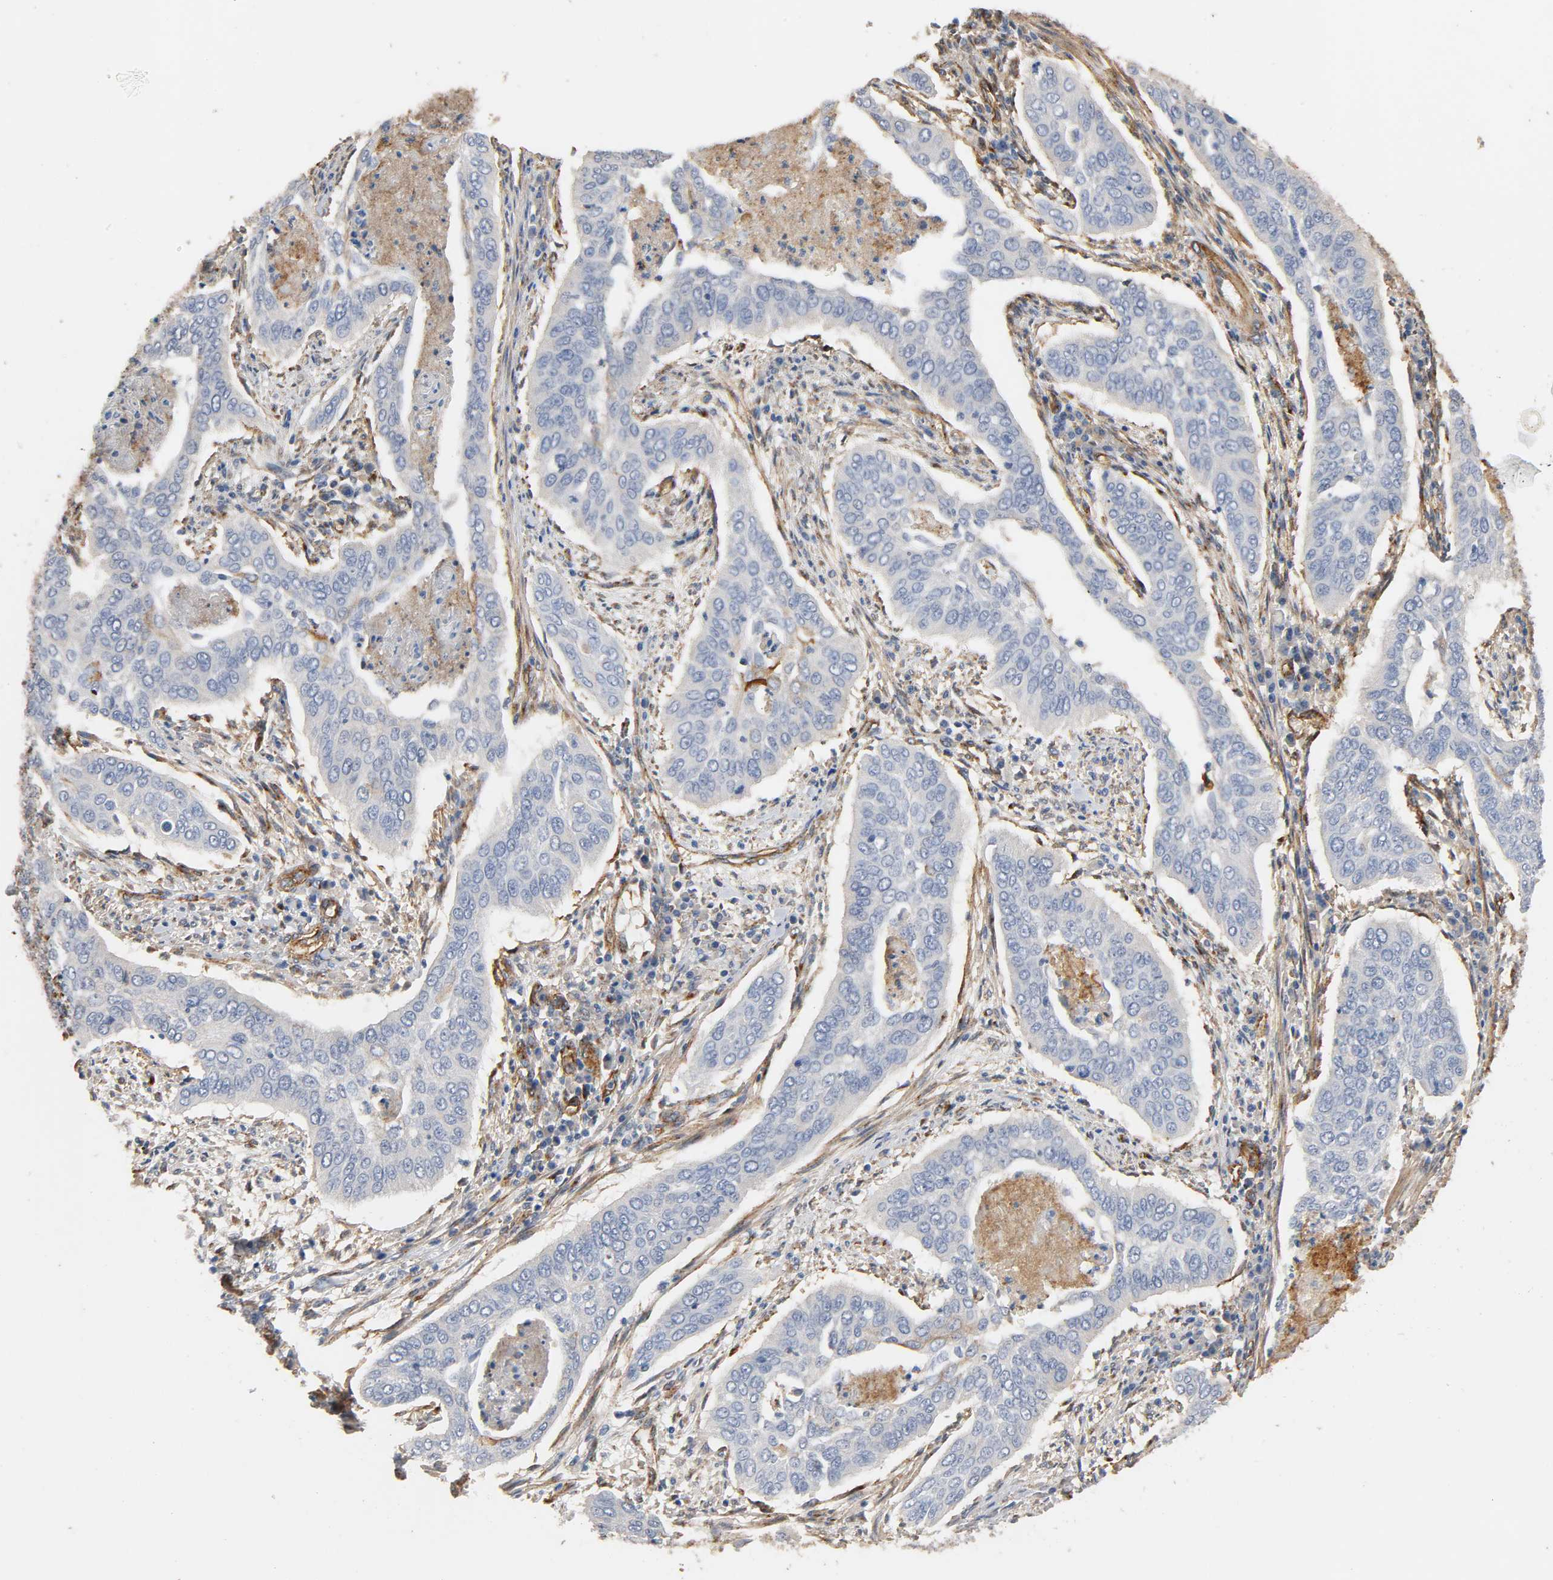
{"staining": {"intensity": "negative", "quantity": "none", "location": "none"}, "tissue": "cervical cancer", "cell_type": "Tumor cells", "image_type": "cancer", "snomed": [{"axis": "morphology", "description": "Squamous cell carcinoma, NOS"}, {"axis": "topography", "description": "Cervix"}], "caption": "DAB (3,3'-diaminobenzidine) immunohistochemical staining of human squamous cell carcinoma (cervical) shows no significant expression in tumor cells.", "gene": "IFITM3", "patient": {"sex": "female", "age": 39}}